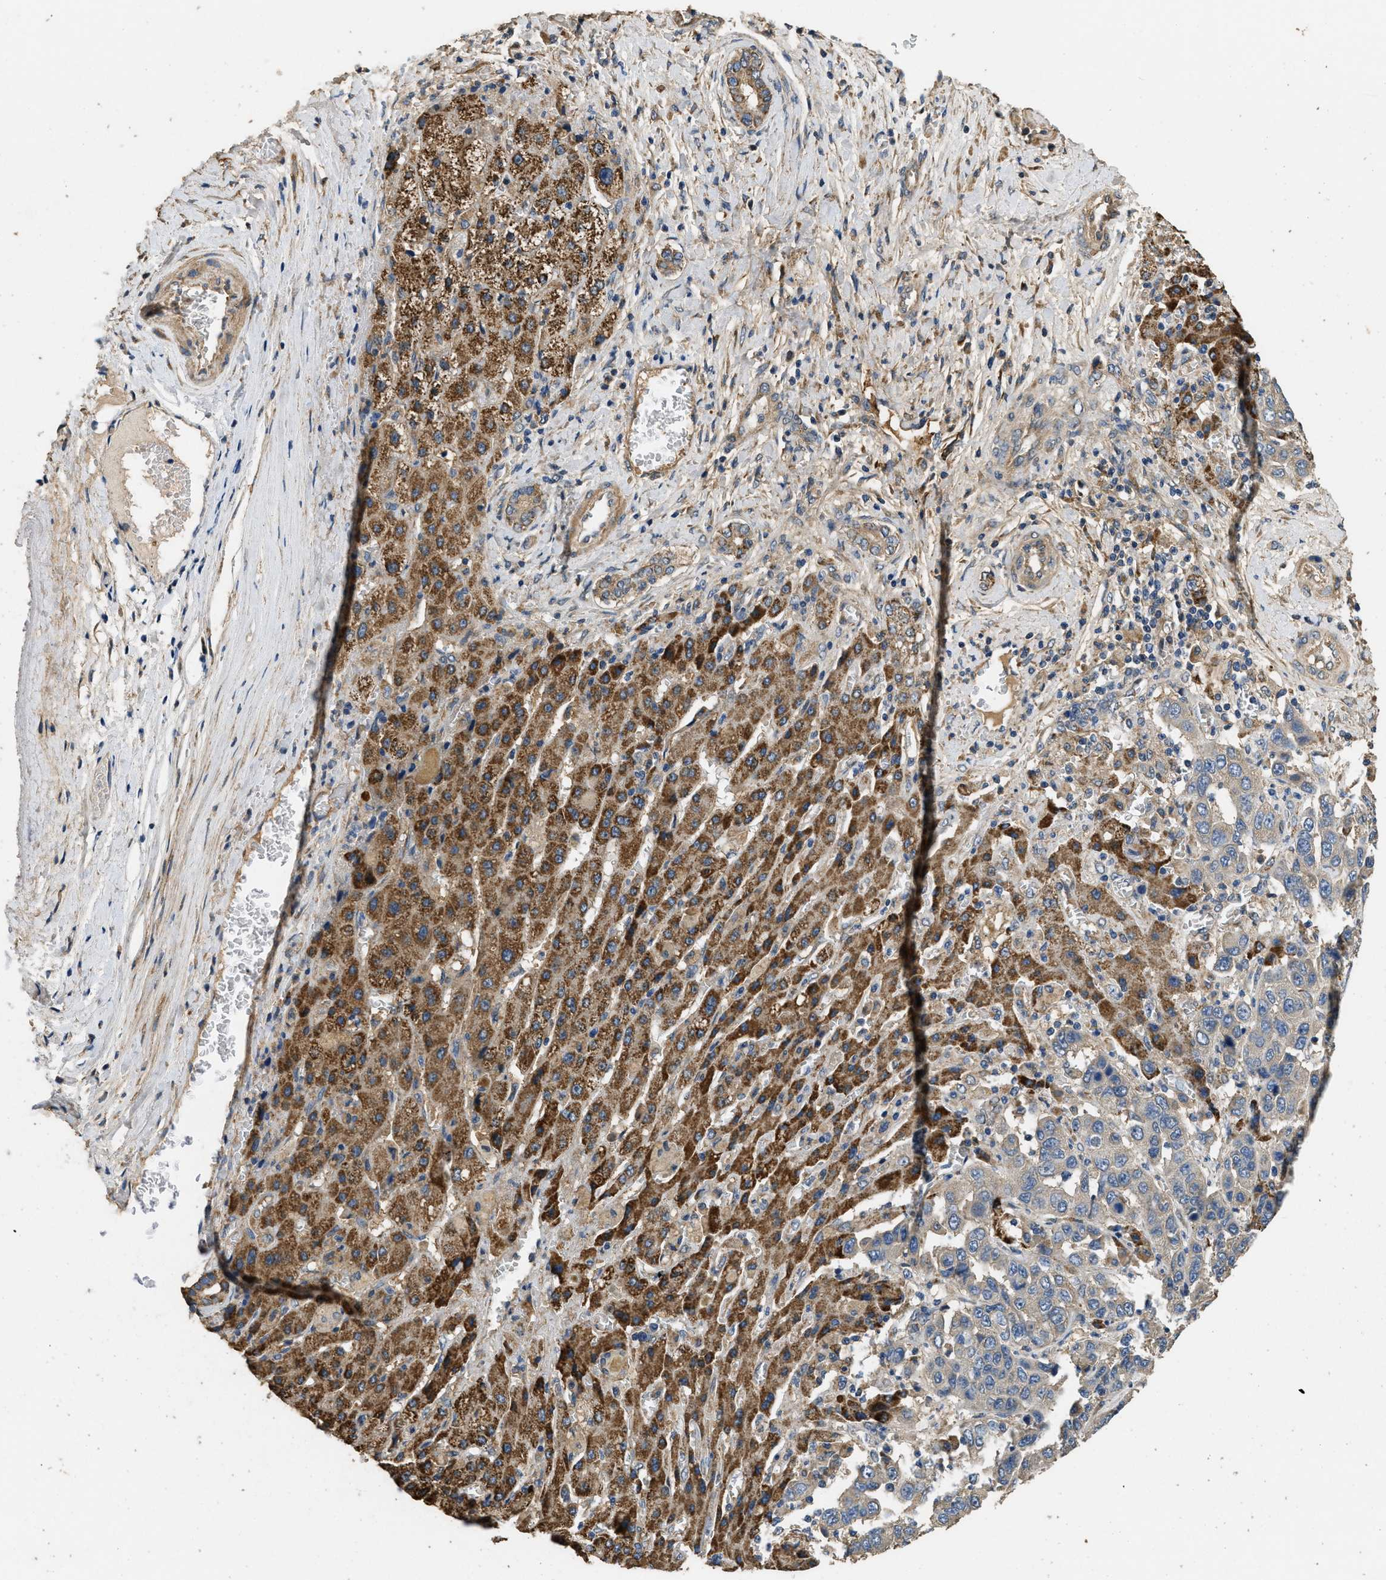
{"staining": {"intensity": "negative", "quantity": "none", "location": "none"}, "tissue": "liver cancer", "cell_type": "Tumor cells", "image_type": "cancer", "snomed": [{"axis": "morphology", "description": "Cholangiocarcinoma"}, {"axis": "topography", "description": "Liver"}], "caption": "Immunohistochemistry of liver cholangiocarcinoma shows no staining in tumor cells.", "gene": "THBS2", "patient": {"sex": "female", "age": 52}}